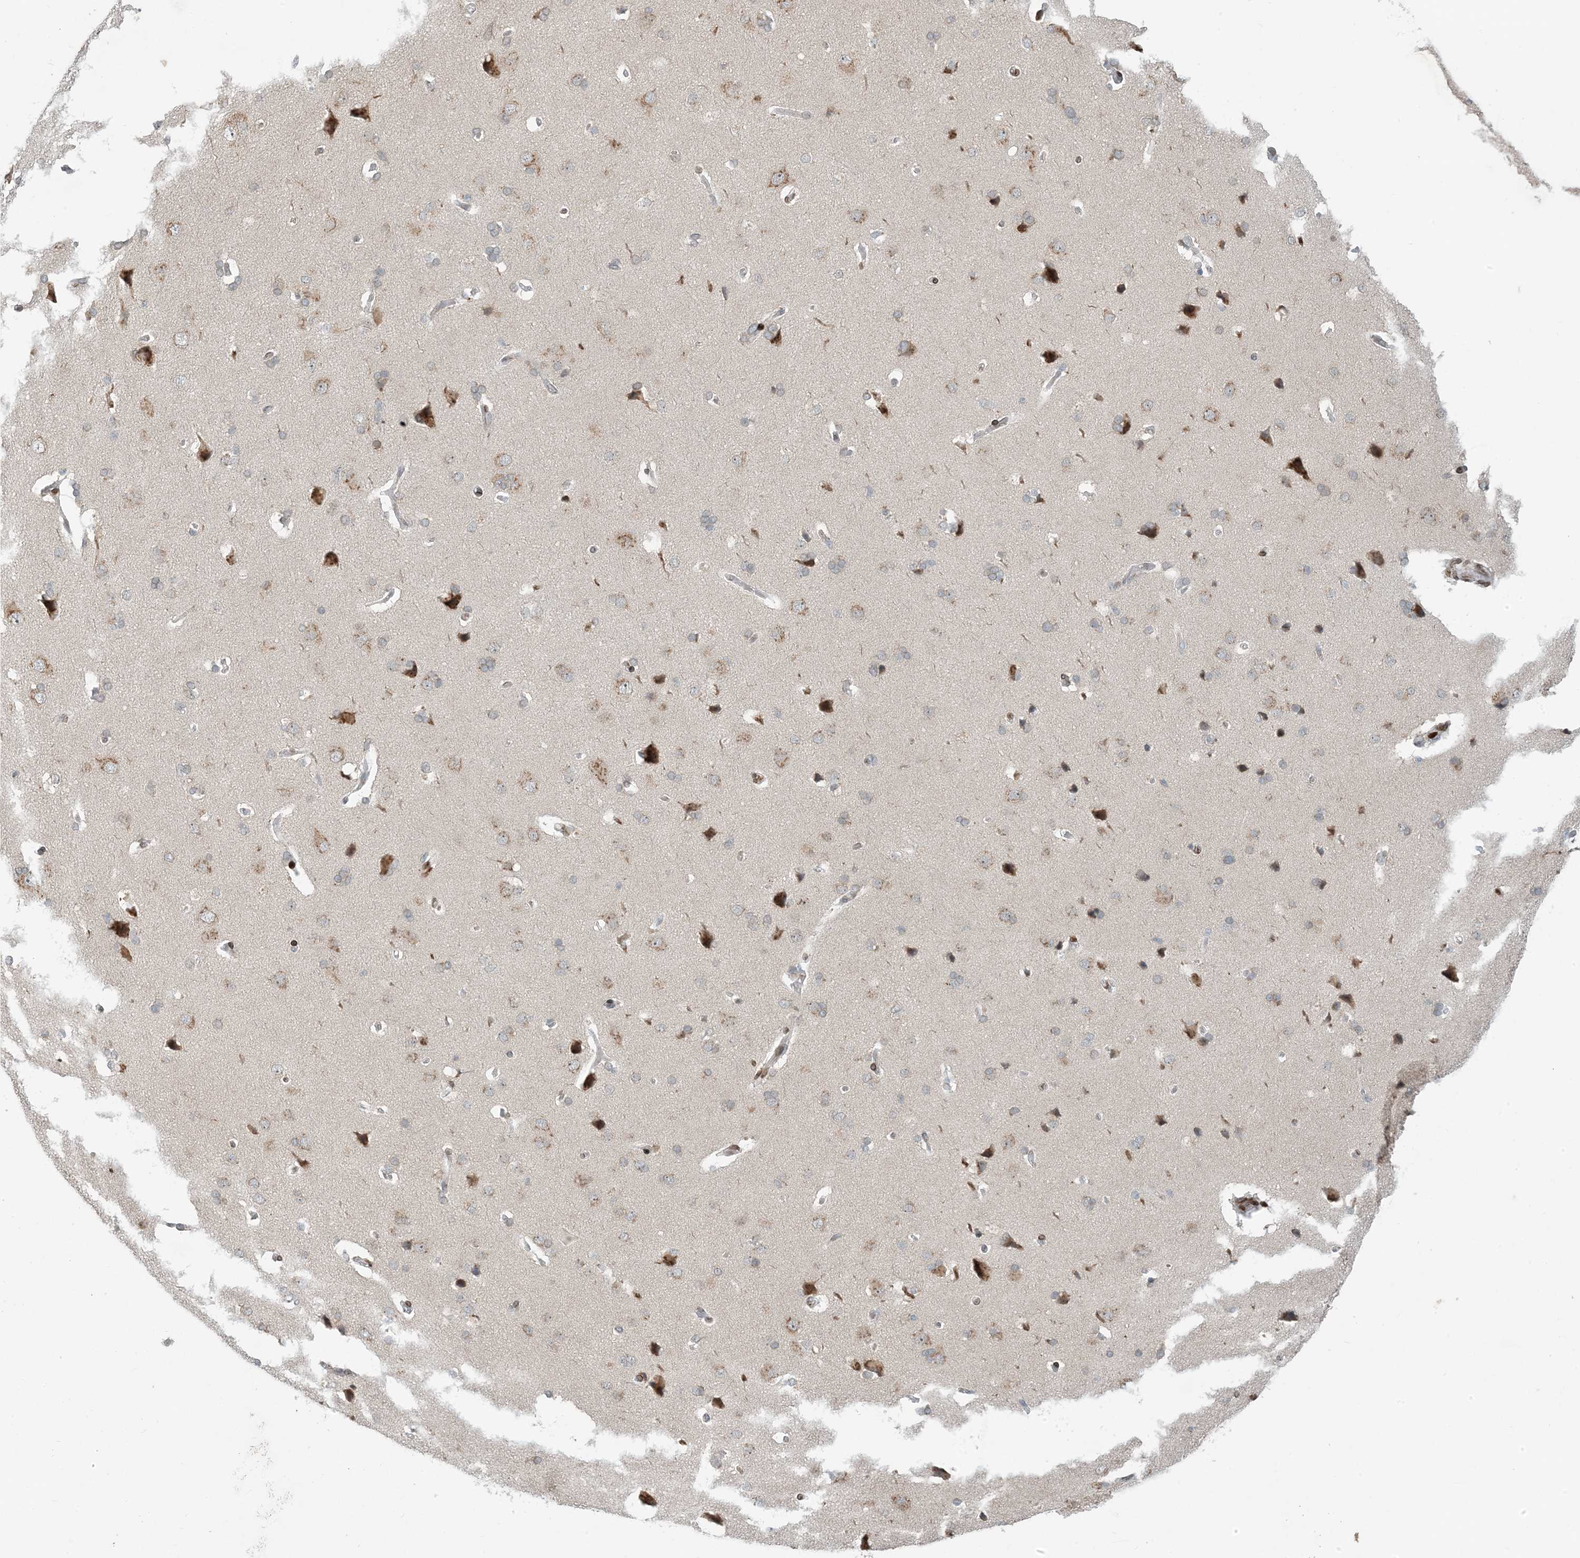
{"staining": {"intensity": "negative", "quantity": "none", "location": "none"}, "tissue": "cerebral cortex", "cell_type": "Endothelial cells", "image_type": "normal", "snomed": [{"axis": "morphology", "description": "Normal tissue, NOS"}, {"axis": "topography", "description": "Cerebral cortex"}], "caption": "Normal cerebral cortex was stained to show a protein in brown. There is no significant positivity in endothelial cells. (Stains: DAB IHC with hematoxylin counter stain, Microscopy: brightfield microscopy at high magnification).", "gene": "SLC35A2", "patient": {"sex": "male", "age": 62}}